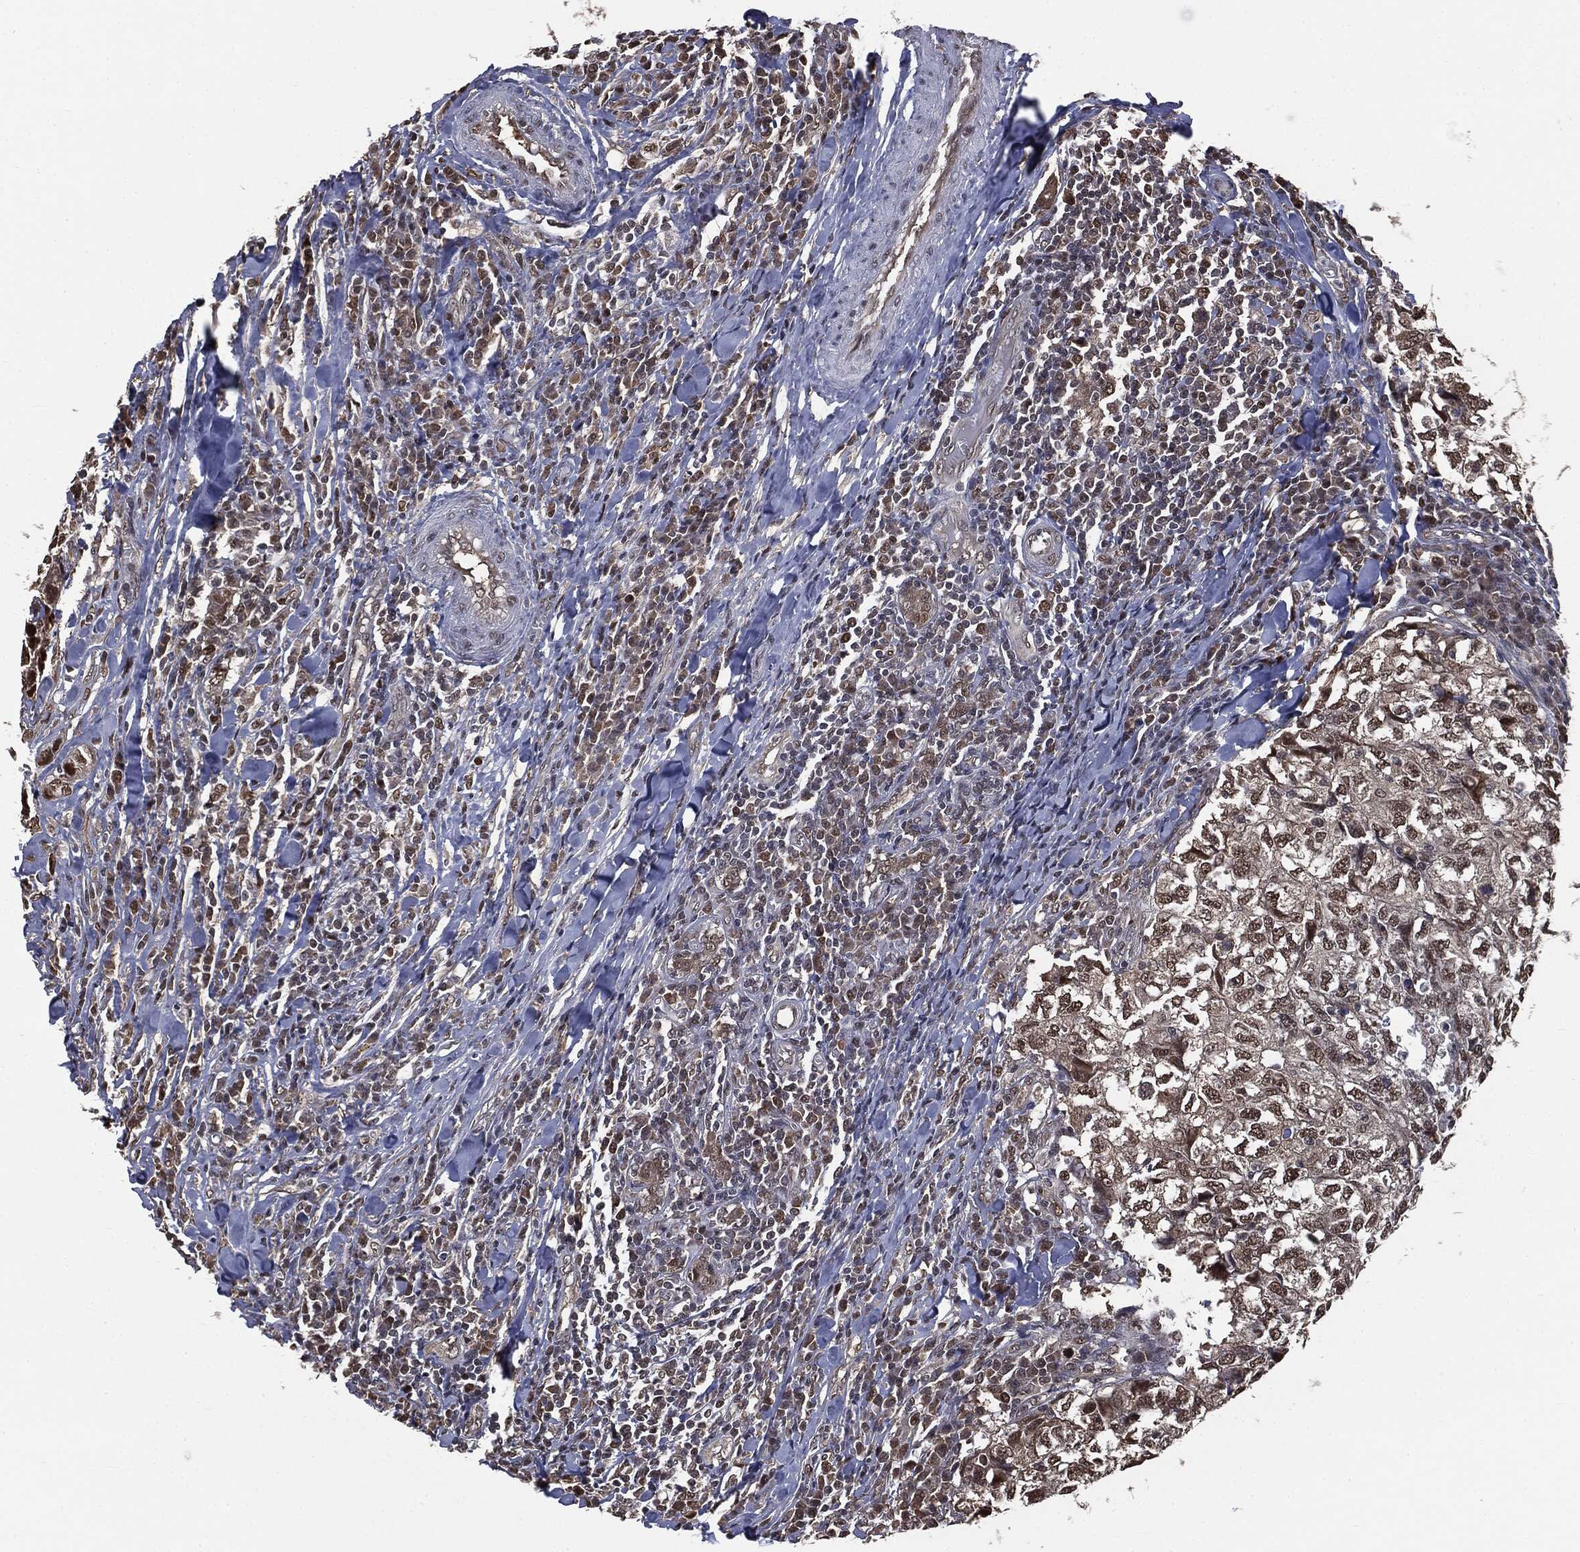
{"staining": {"intensity": "moderate", "quantity": ">75%", "location": "nuclear"}, "tissue": "breast cancer", "cell_type": "Tumor cells", "image_type": "cancer", "snomed": [{"axis": "morphology", "description": "Duct carcinoma"}, {"axis": "topography", "description": "Breast"}], "caption": "Breast cancer (infiltrating ductal carcinoma) was stained to show a protein in brown. There is medium levels of moderate nuclear positivity in approximately >75% of tumor cells. (Stains: DAB (3,3'-diaminobenzidine) in brown, nuclei in blue, Microscopy: brightfield microscopy at high magnification).", "gene": "SHLD2", "patient": {"sex": "female", "age": 30}}